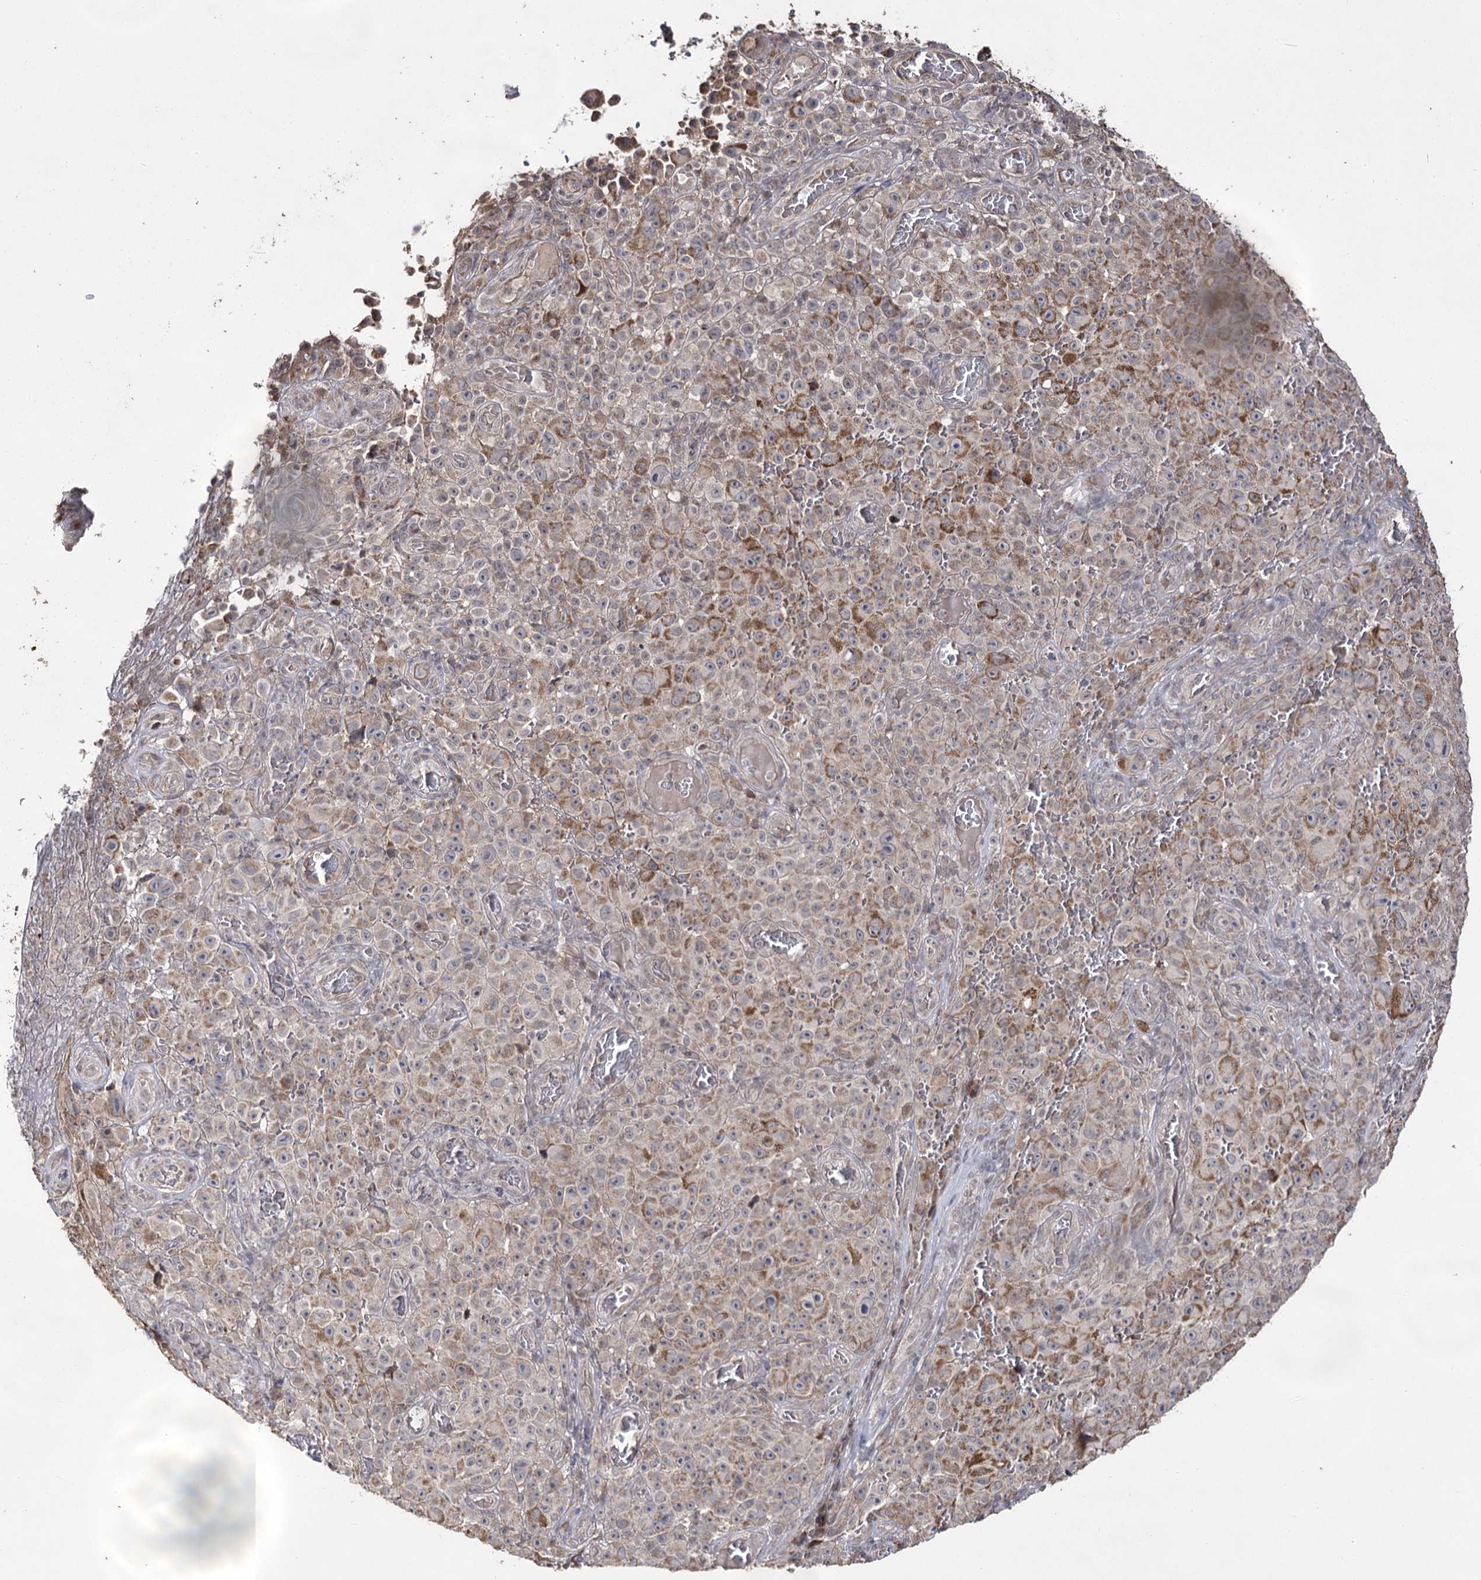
{"staining": {"intensity": "moderate", "quantity": "25%-75%", "location": "cytoplasmic/membranous"}, "tissue": "melanoma", "cell_type": "Tumor cells", "image_type": "cancer", "snomed": [{"axis": "morphology", "description": "Malignant melanoma, NOS"}, {"axis": "topography", "description": "Skin"}], "caption": "Melanoma stained with DAB (3,3'-diaminobenzidine) immunohistochemistry exhibits medium levels of moderate cytoplasmic/membranous expression in approximately 25%-75% of tumor cells.", "gene": "ACTR6", "patient": {"sex": "female", "age": 82}}